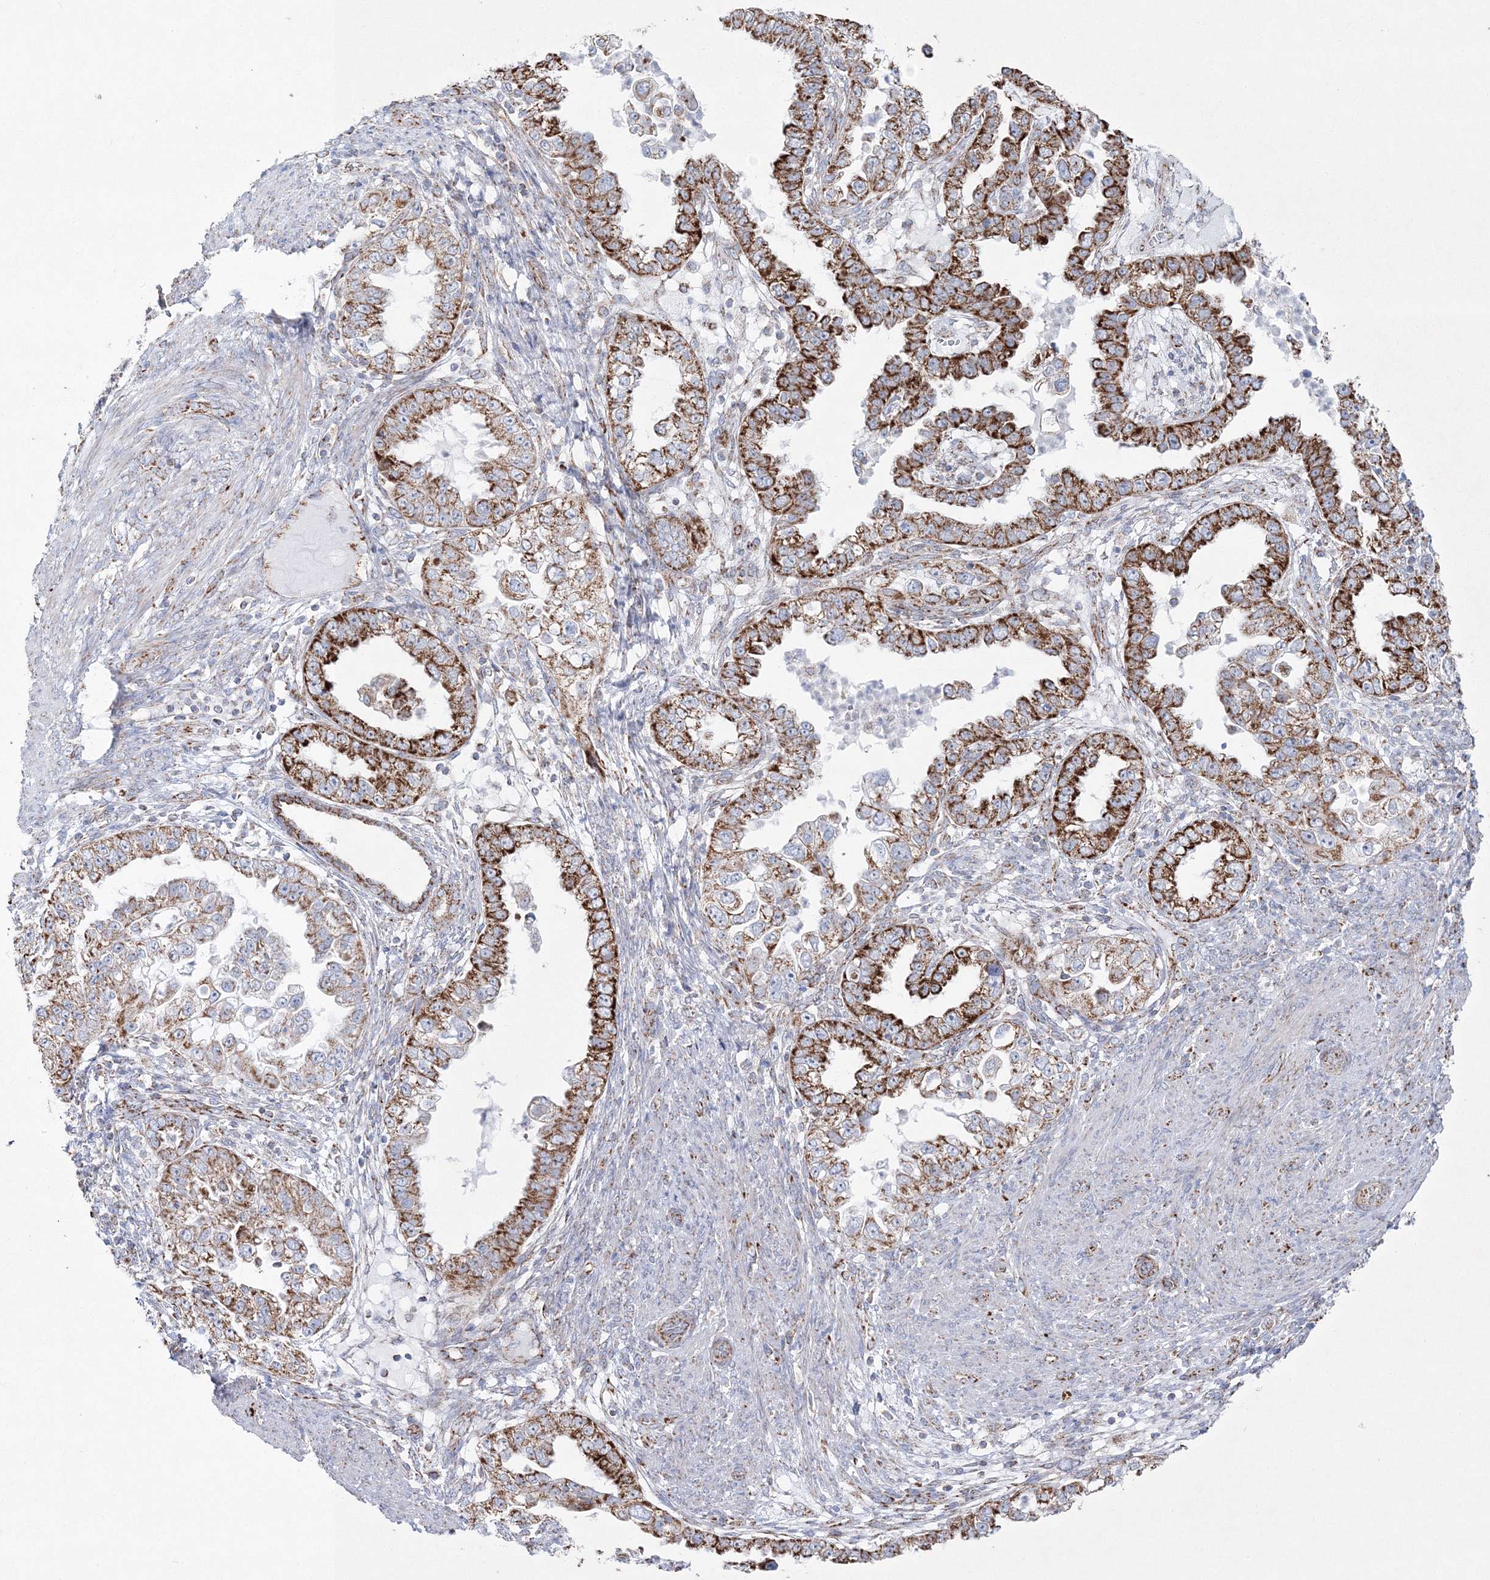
{"staining": {"intensity": "strong", "quantity": ">75%", "location": "cytoplasmic/membranous"}, "tissue": "endometrial cancer", "cell_type": "Tumor cells", "image_type": "cancer", "snomed": [{"axis": "morphology", "description": "Adenocarcinoma, NOS"}, {"axis": "topography", "description": "Endometrium"}], "caption": "Endometrial cancer (adenocarcinoma) was stained to show a protein in brown. There is high levels of strong cytoplasmic/membranous expression in about >75% of tumor cells. (DAB IHC, brown staining for protein, blue staining for nuclei).", "gene": "HIBCH", "patient": {"sex": "female", "age": 85}}